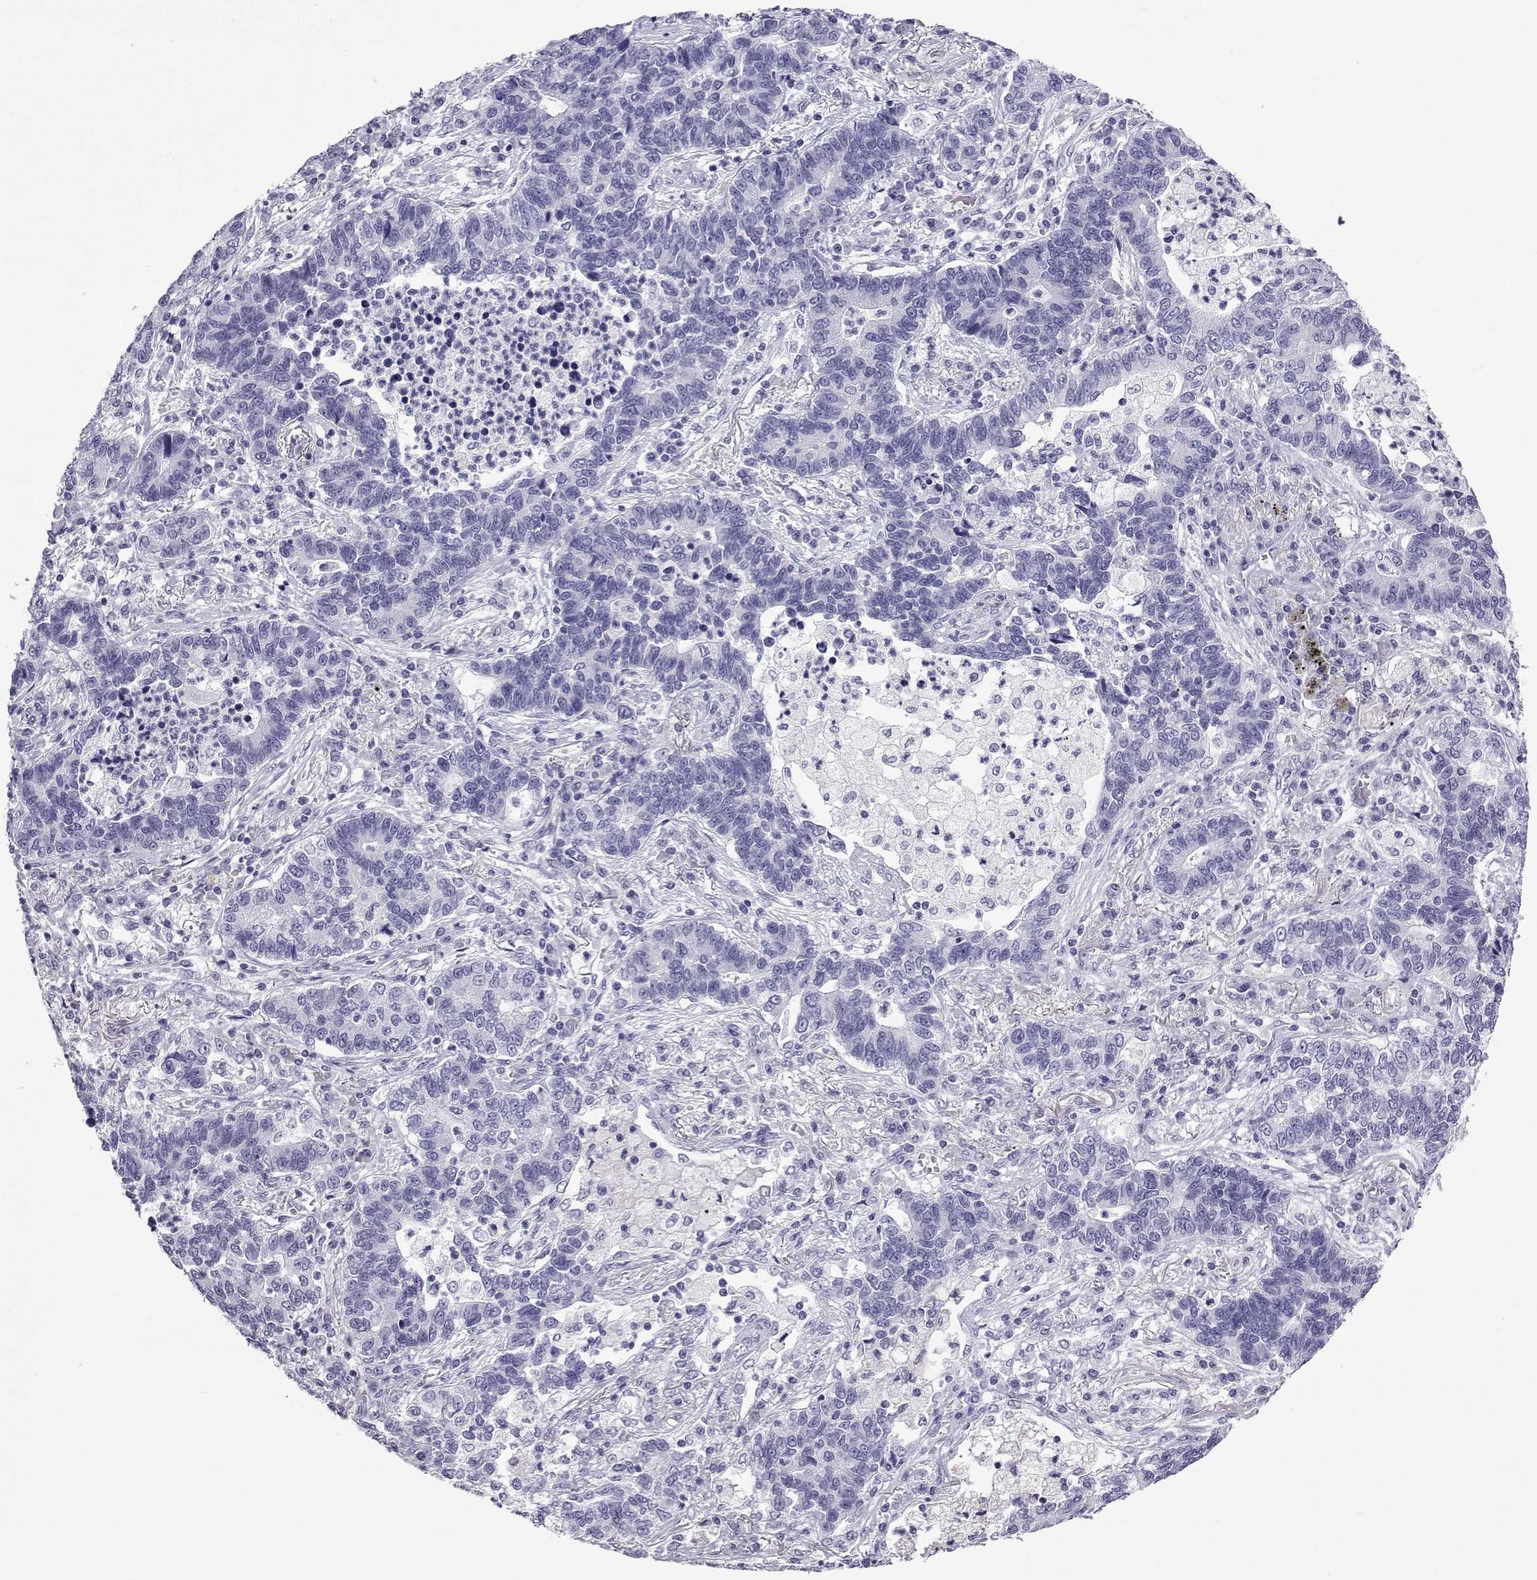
{"staining": {"intensity": "negative", "quantity": "none", "location": "none"}, "tissue": "lung cancer", "cell_type": "Tumor cells", "image_type": "cancer", "snomed": [{"axis": "morphology", "description": "Adenocarcinoma, NOS"}, {"axis": "topography", "description": "Lung"}], "caption": "Tumor cells show no significant expression in lung cancer (adenocarcinoma). (Brightfield microscopy of DAB (3,3'-diaminobenzidine) immunohistochemistry at high magnification).", "gene": "ACTL7A", "patient": {"sex": "female", "age": 57}}